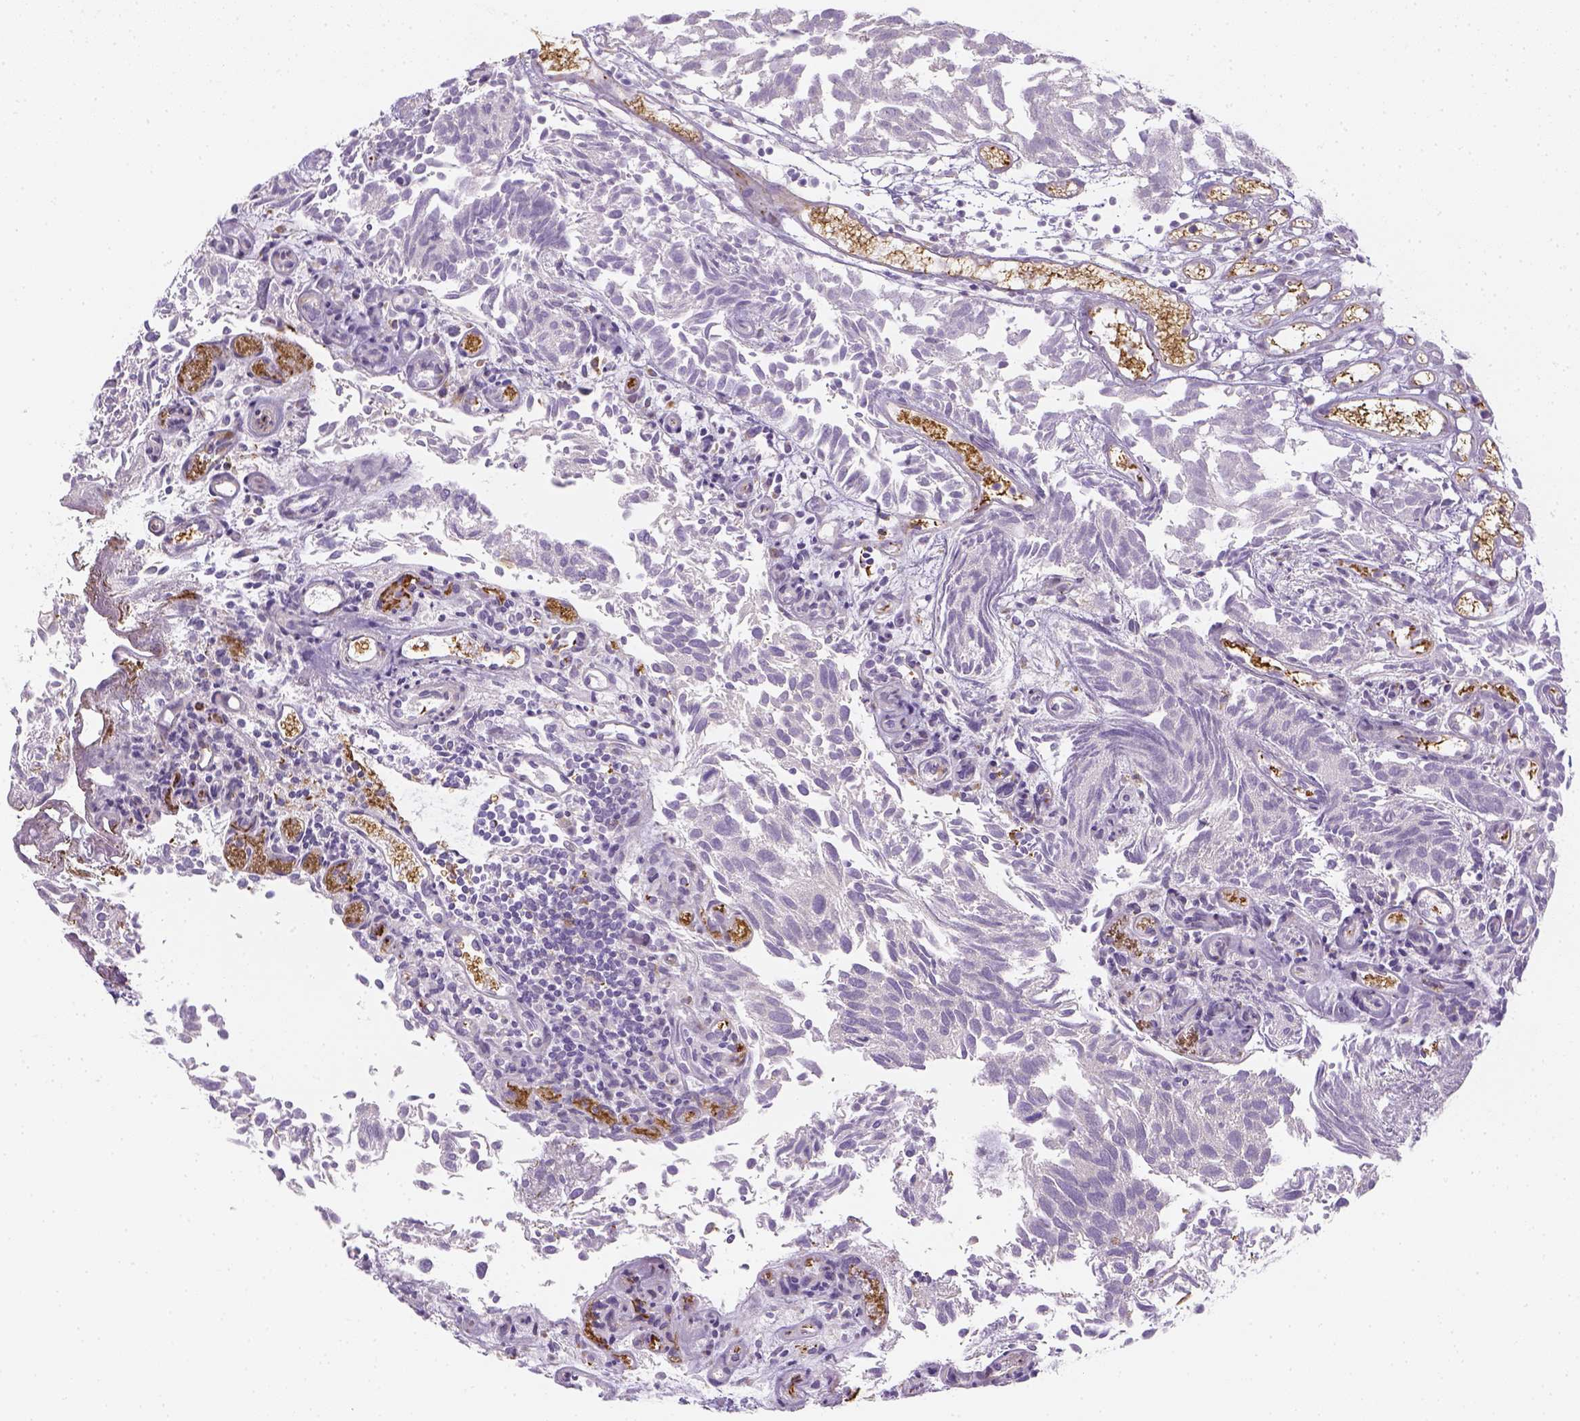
{"staining": {"intensity": "negative", "quantity": "none", "location": "none"}, "tissue": "urothelial cancer", "cell_type": "Tumor cells", "image_type": "cancer", "snomed": [{"axis": "morphology", "description": "Urothelial carcinoma, Low grade"}, {"axis": "topography", "description": "Urinary bladder"}], "caption": "IHC image of neoplastic tissue: human urothelial carcinoma (low-grade) stained with DAB reveals no significant protein staining in tumor cells. Nuclei are stained in blue.", "gene": "CACNB1", "patient": {"sex": "male", "age": 70}}